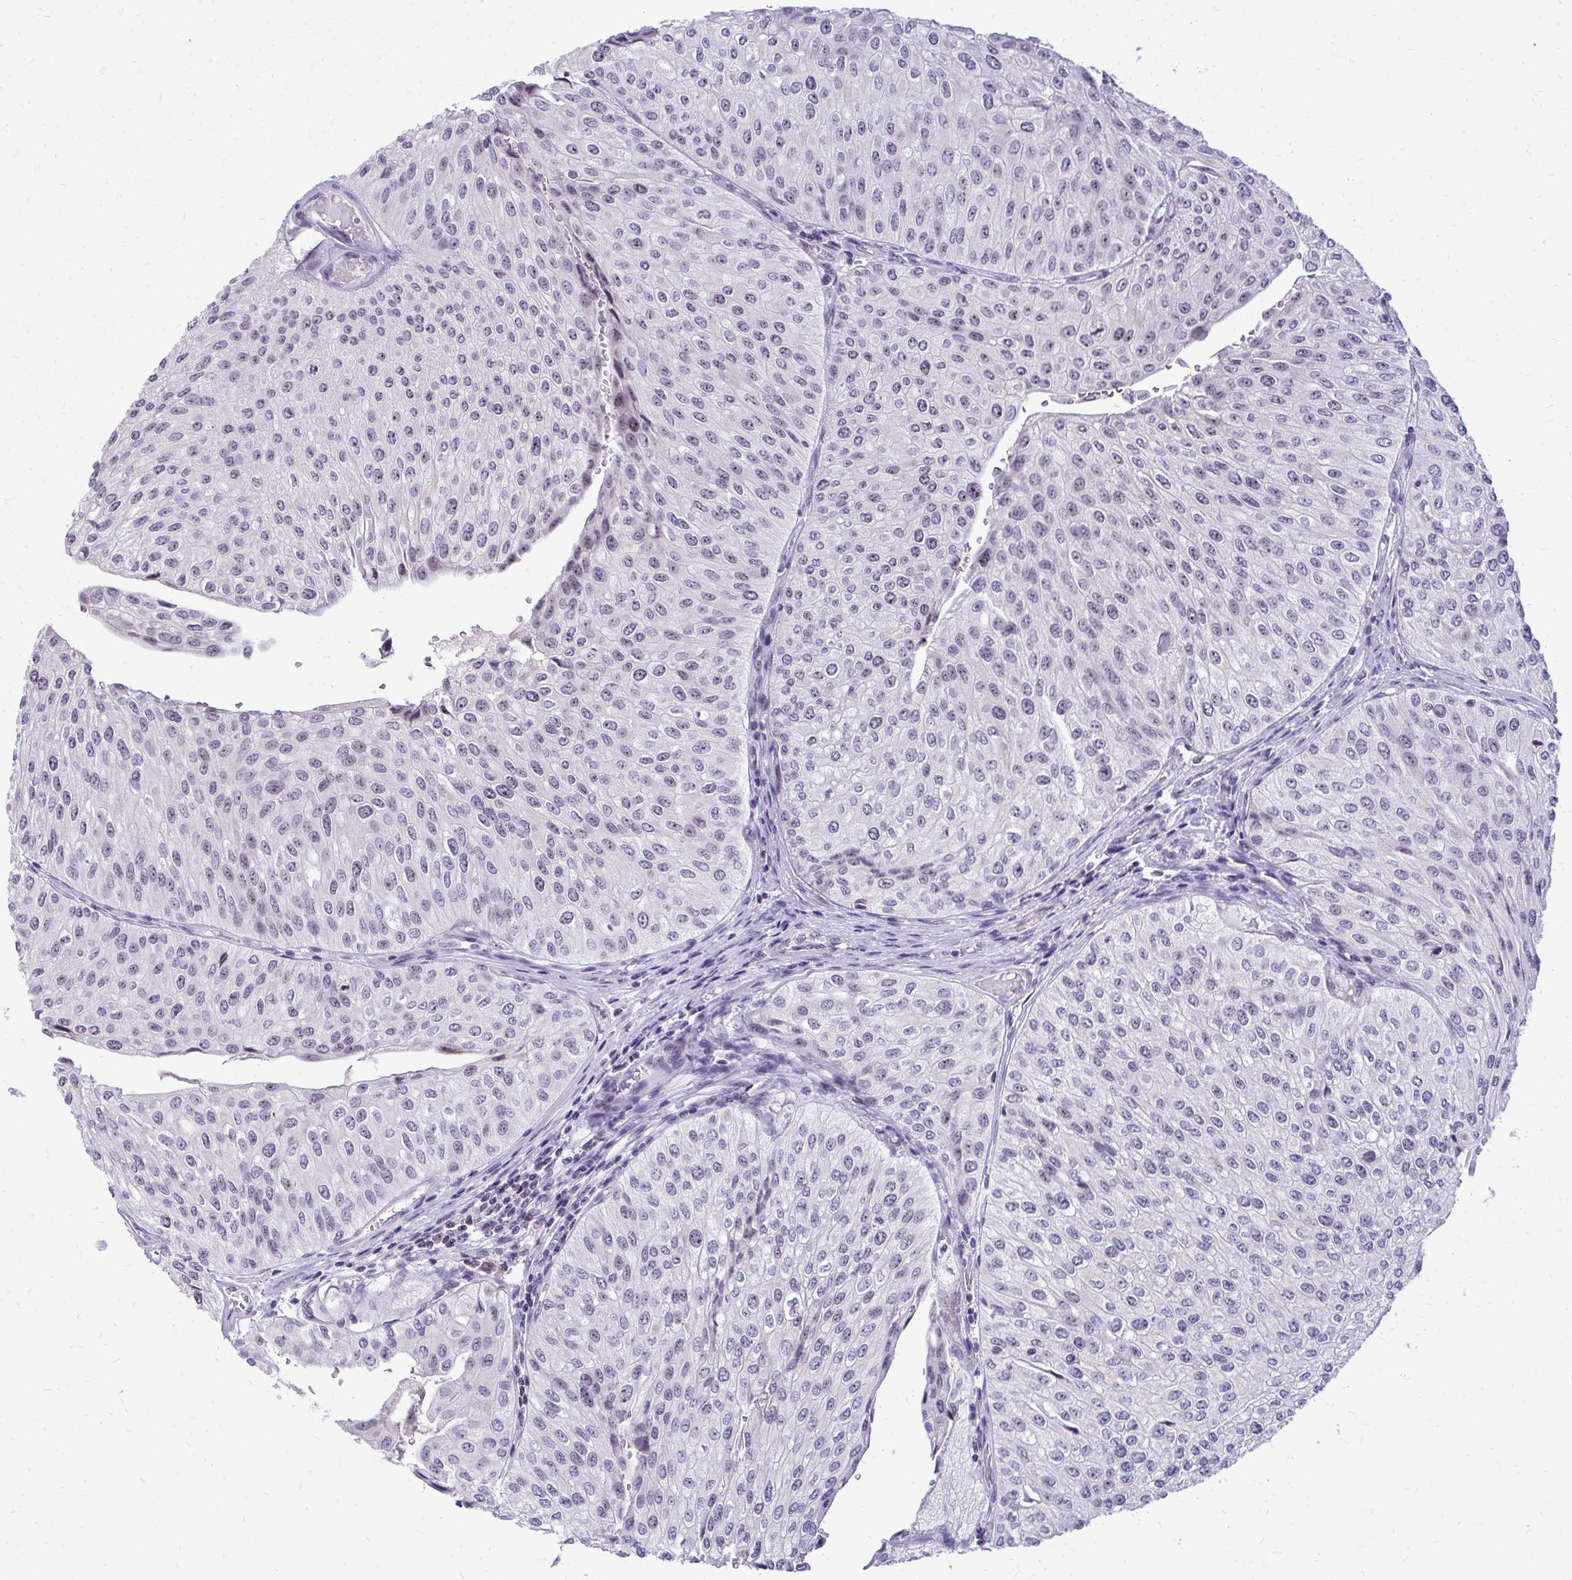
{"staining": {"intensity": "negative", "quantity": "none", "location": "none"}, "tissue": "urothelial cancer", "cell_type": "Tumor cells", "image_type": "cancer", "snomed": [{"axis": "morphology", "description": "Urothelial carcinoma, NOS"}, {"axis": "topography", "description": "Urinary bladder"}], "caption": "This is an immunohistochemistry (IHC) image of human urothelial cancer. There is no staining in tumor cells.", "gene": "NIFK", "patient": {"sex": "male", "age": 67}}